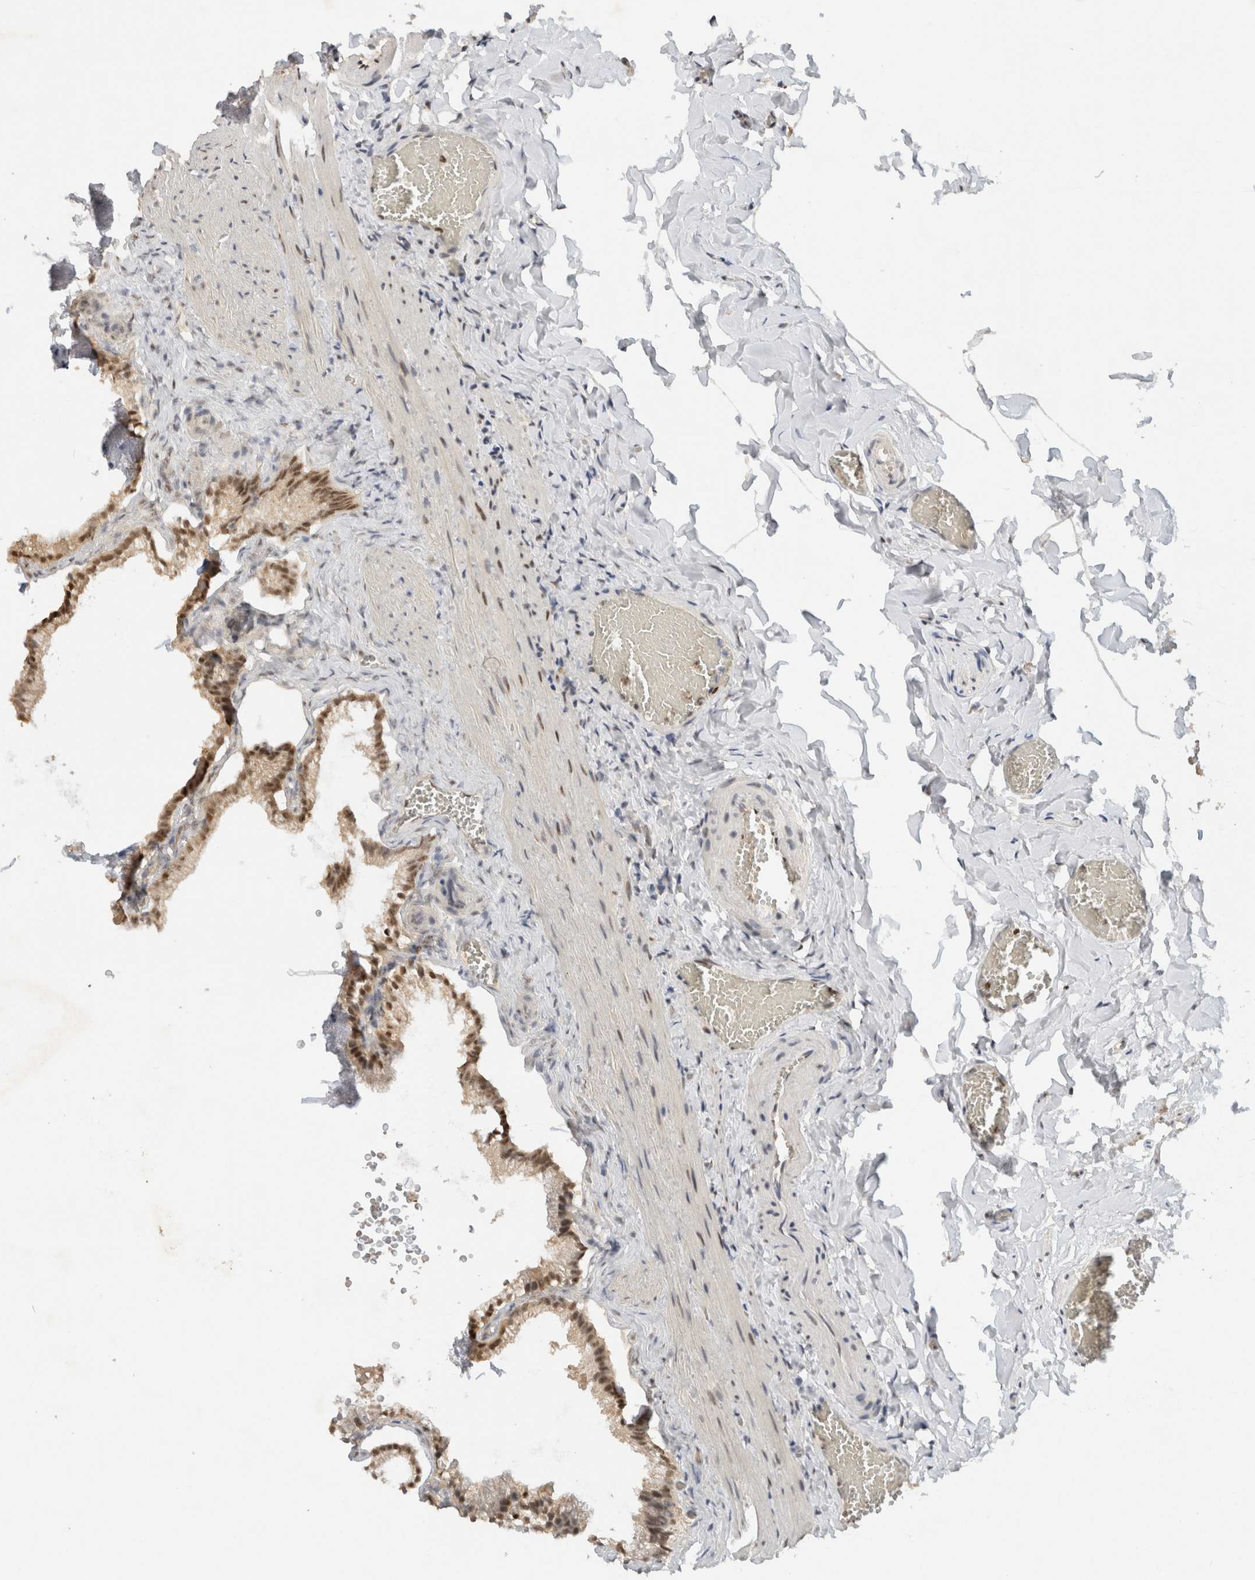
{"staining": {"intensity": "strong", "quantity": ">75%", "location": "nuclear"}, "tissue": "gallbladder", "cell_type": "Glandular cells", "image_type": "normal", "snomed": [{"axis": "morphology", "description": "Normal tissue, NOS"}, {"axis": "topography", "description": "Gallbladder"}], "caption": "Immunohistochemical staining of normal gallbladder shows >75% levels of strong nuclear protein positivity in about >75% of glandular cells. Immunohistochemistry stains the protein in brown and the nuclei are stained blue.", "gene": "DDX42", "patient": {"sex": "male", "age": 38}}